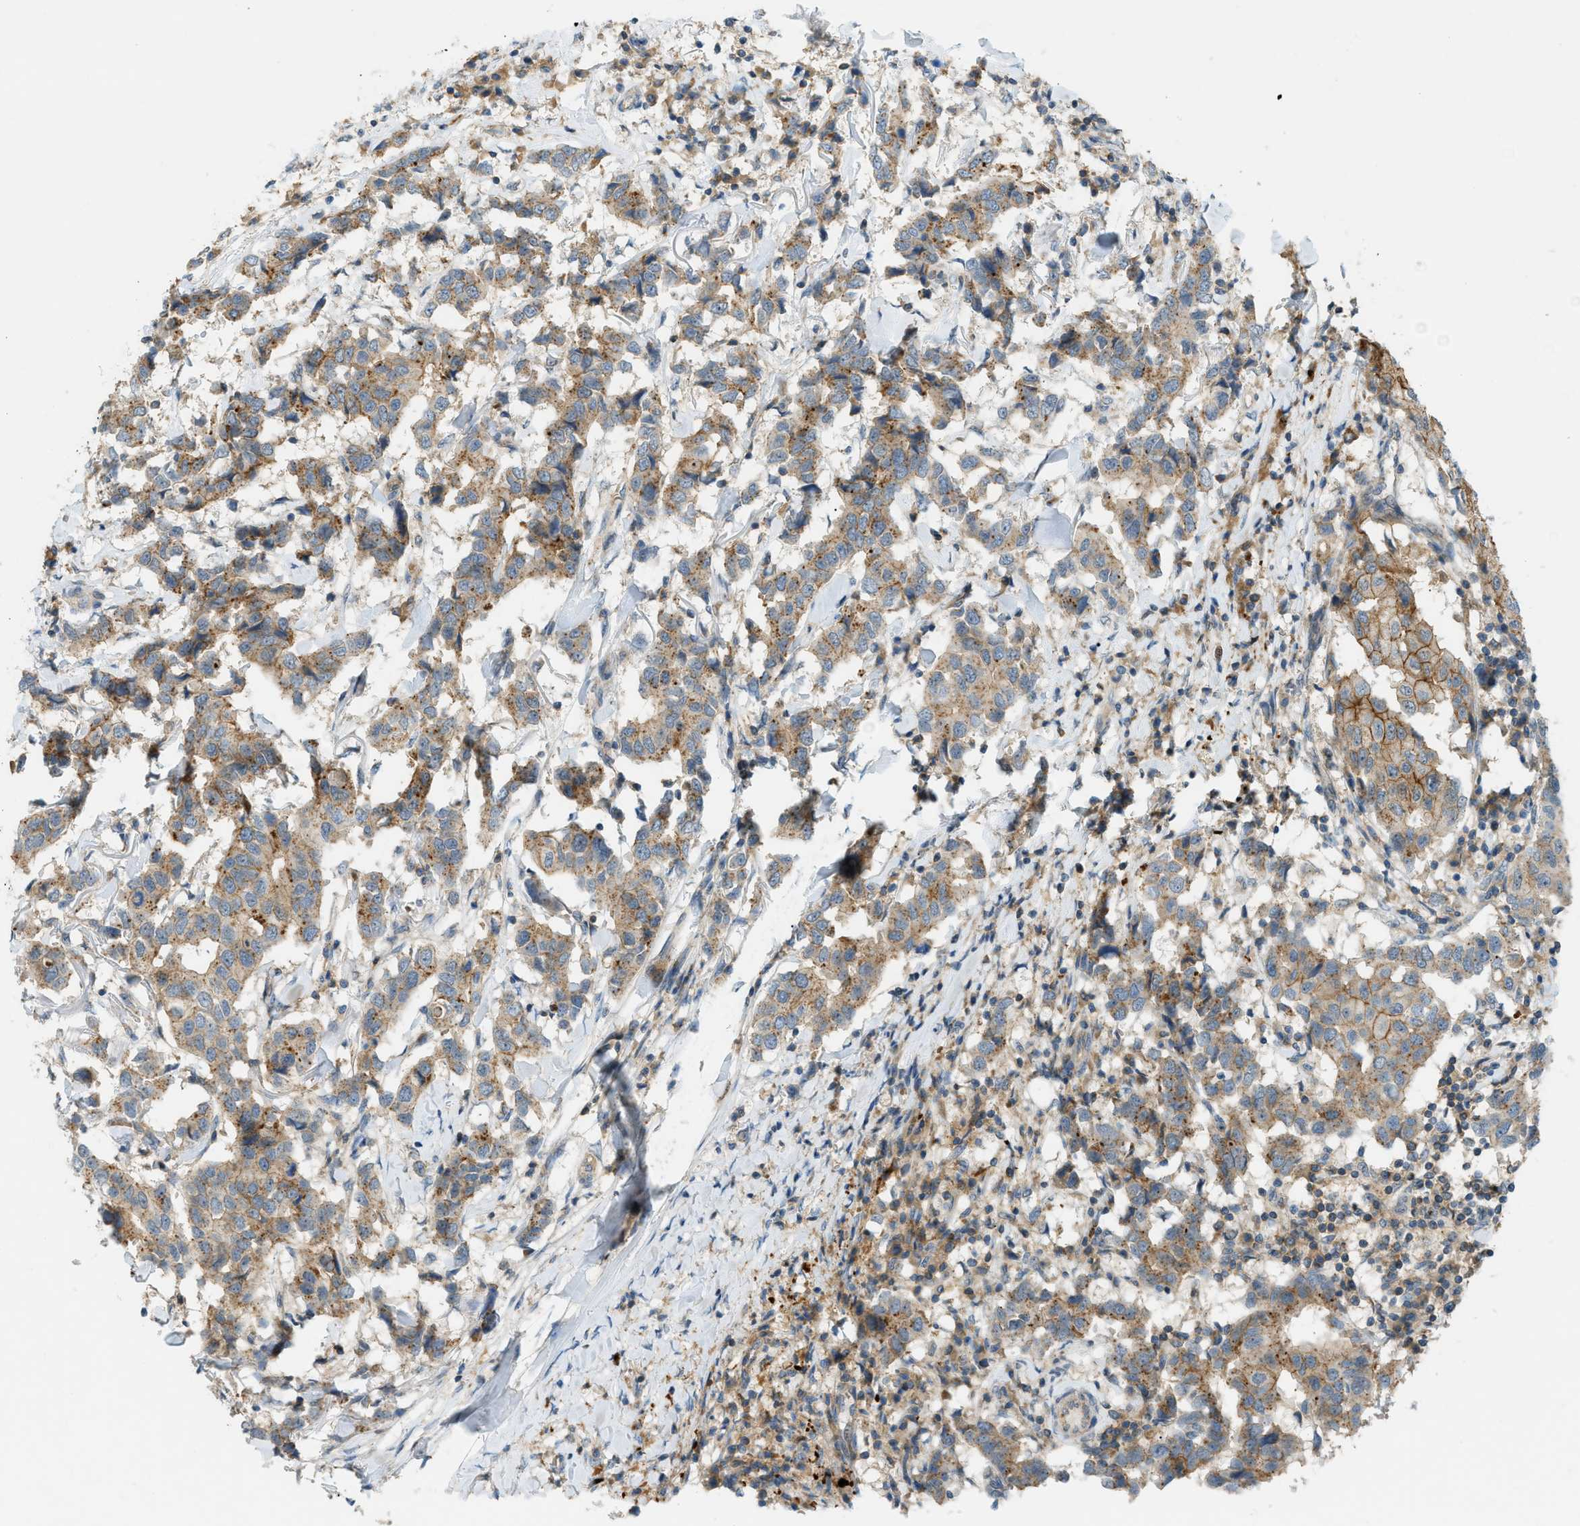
{"staining": {"intensity": "moderate", "quantity": ">75%", "location": "cytoplasmic/membranous"}, "tissue": "breast cancer", "cell_type": "Tumor cells", "image_type": "cancer", "snomed": [{"axis": "morphology", "description": "Duct carcinoma"}, {"axis": "topography", "description": "Breast"}], "caption": "Breast cancer was stained to show a protein in brown. There is medium levels of moderate cytoplasmic/membranous staining in approximately >75% of tumor cells. The protein of interest is shown in brown color, while the nuclei are stained blue.", "gene": "GRK6", "patient": {"sex": "female", "age": 80}}